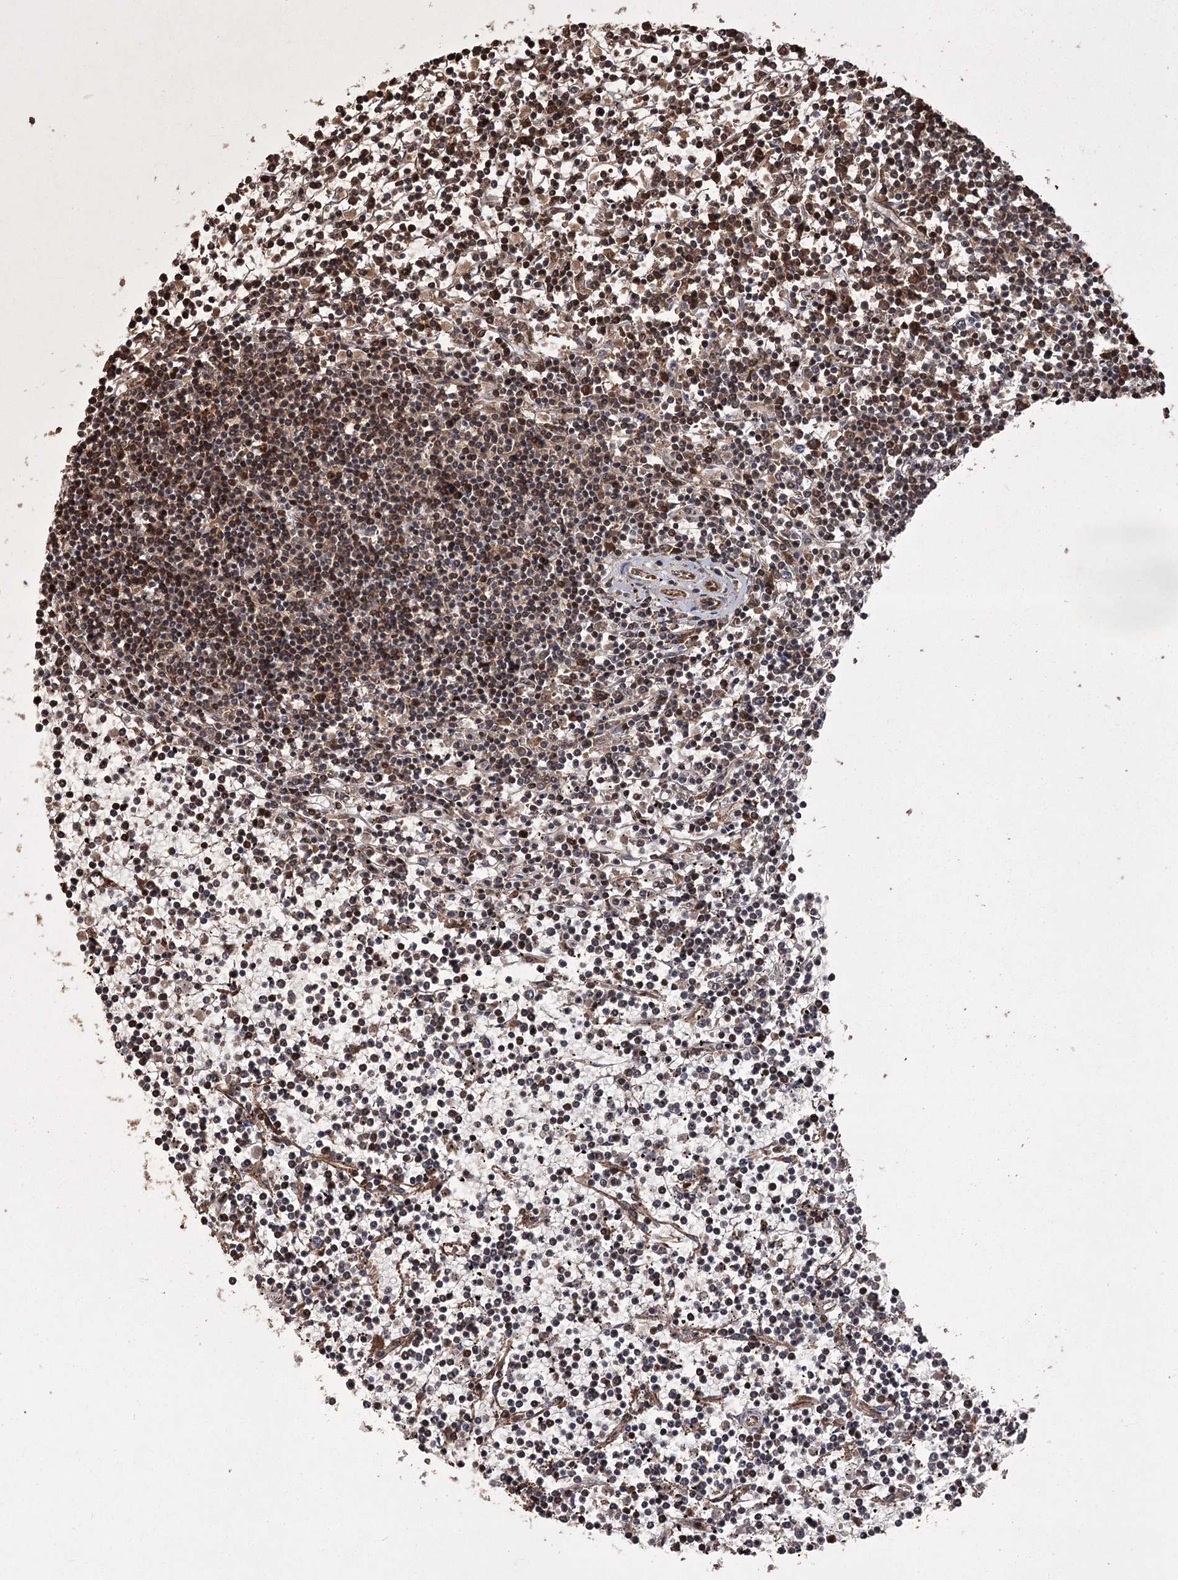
{"staining": {"intensity": "moderate", "quantity": "25%-75%", "location": "cytoplasmic/membranous"}, "tissue": "lymphoma", "cell_type": "Tumor cells", "image_type": "cancer", "snomed": [{"axis": "morphology", "description": "Malignant lymphoma, non-Hodgkin's type, Low grade"}, {"axis": "topography", "description": "Spleen"}], "caption": "The micrograph exhibits a brown stain indicating the presence of a protein in the cytoplasmic/membranous of tumor cells in lymphoma. The protein of interest is stained brown, and the nuclei are stained in blue (DAB IHC with brightfield microscopy, high magnification).", "gene": "RPAP3", "patient": {"sex": "female", "age": 19}}